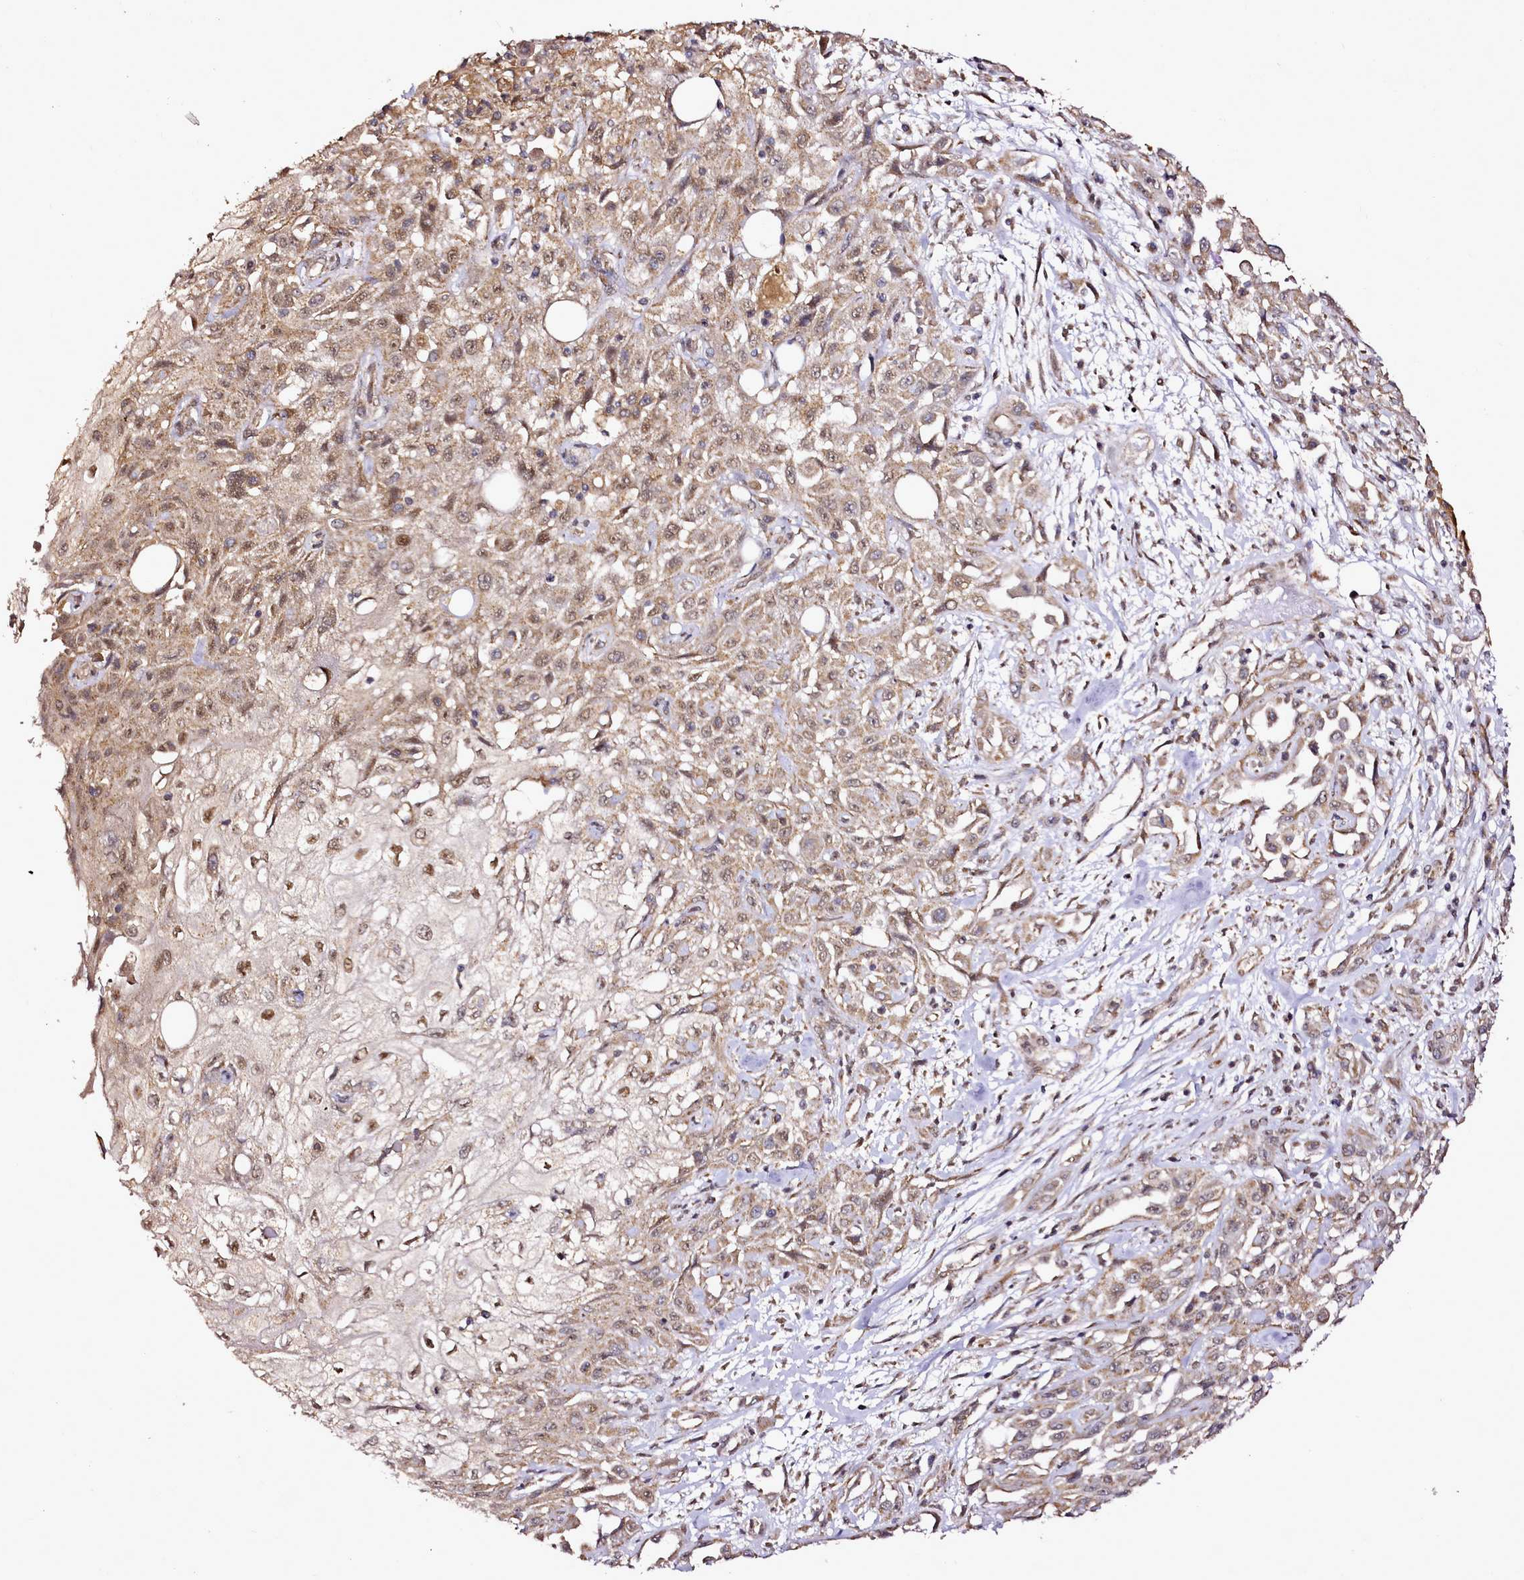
{"staining": {"intensity": "moderate", "quantity": ">75%", "location": "cytoplasmic/membranous,nuclear"}, "tissue": "skin cancer", "cell_type": "Tumor cells", "image_type": "cancer", "snomed": [{"axis": "morphology", "description": "Squamous cell carcinoma, NOS"}, {"axis": "morphology", "description": "Squamous cell carcinoma, metastatic, NOS"}, {"axis": "topography", "description": "Skin"}, {"axis": "topography", "description": "Lymph node"}], "caption": "Immunohistochemical staining of human skin cancer shows medium levels of moderate cytoplasmic/membranous and nuclear staining in approximately >75% of tumor cells. Nuclei are stained in blue.", "gene": "EDIL3", "patient": {"sex": "male", "age": 75}}